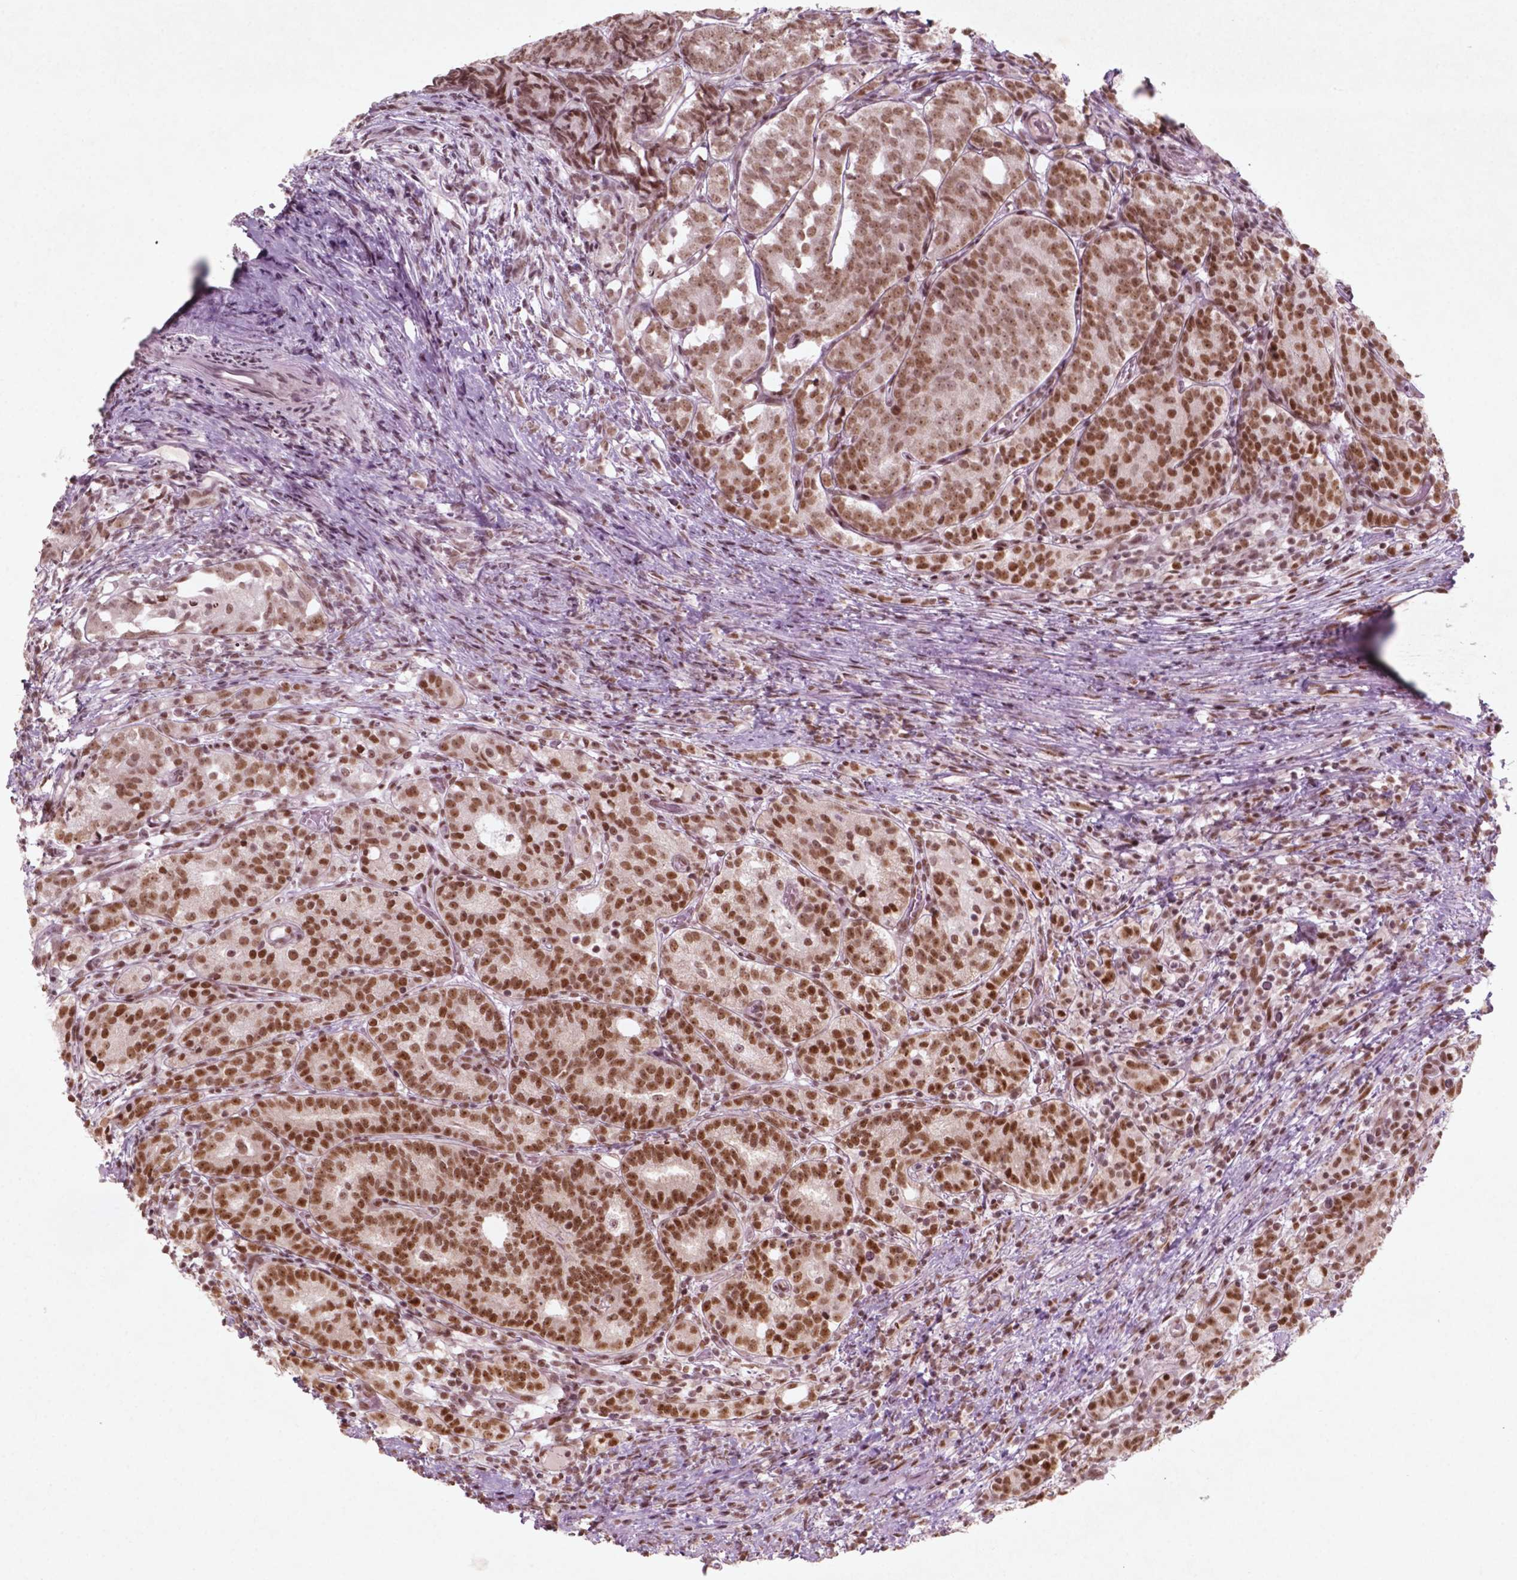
{"staining": {"intensity": "moderate", "quantity": ">75%", "location": "nuclear"}, "tissue": "prostate cancer", "cell_type": "Tumor cells", "image_type": "cancer", "snomed": [{"axis": "morphology", "description": "Adenocarcinoma, High grade"}, {"axis": "topography", "description": "Prostate"}], "caption": "Human prostate cancer stained with a protein marker exhibits moderate staining in tumor cells.", "gene": "HMG20B", "patient": {"sex": "male", "age": 53}}